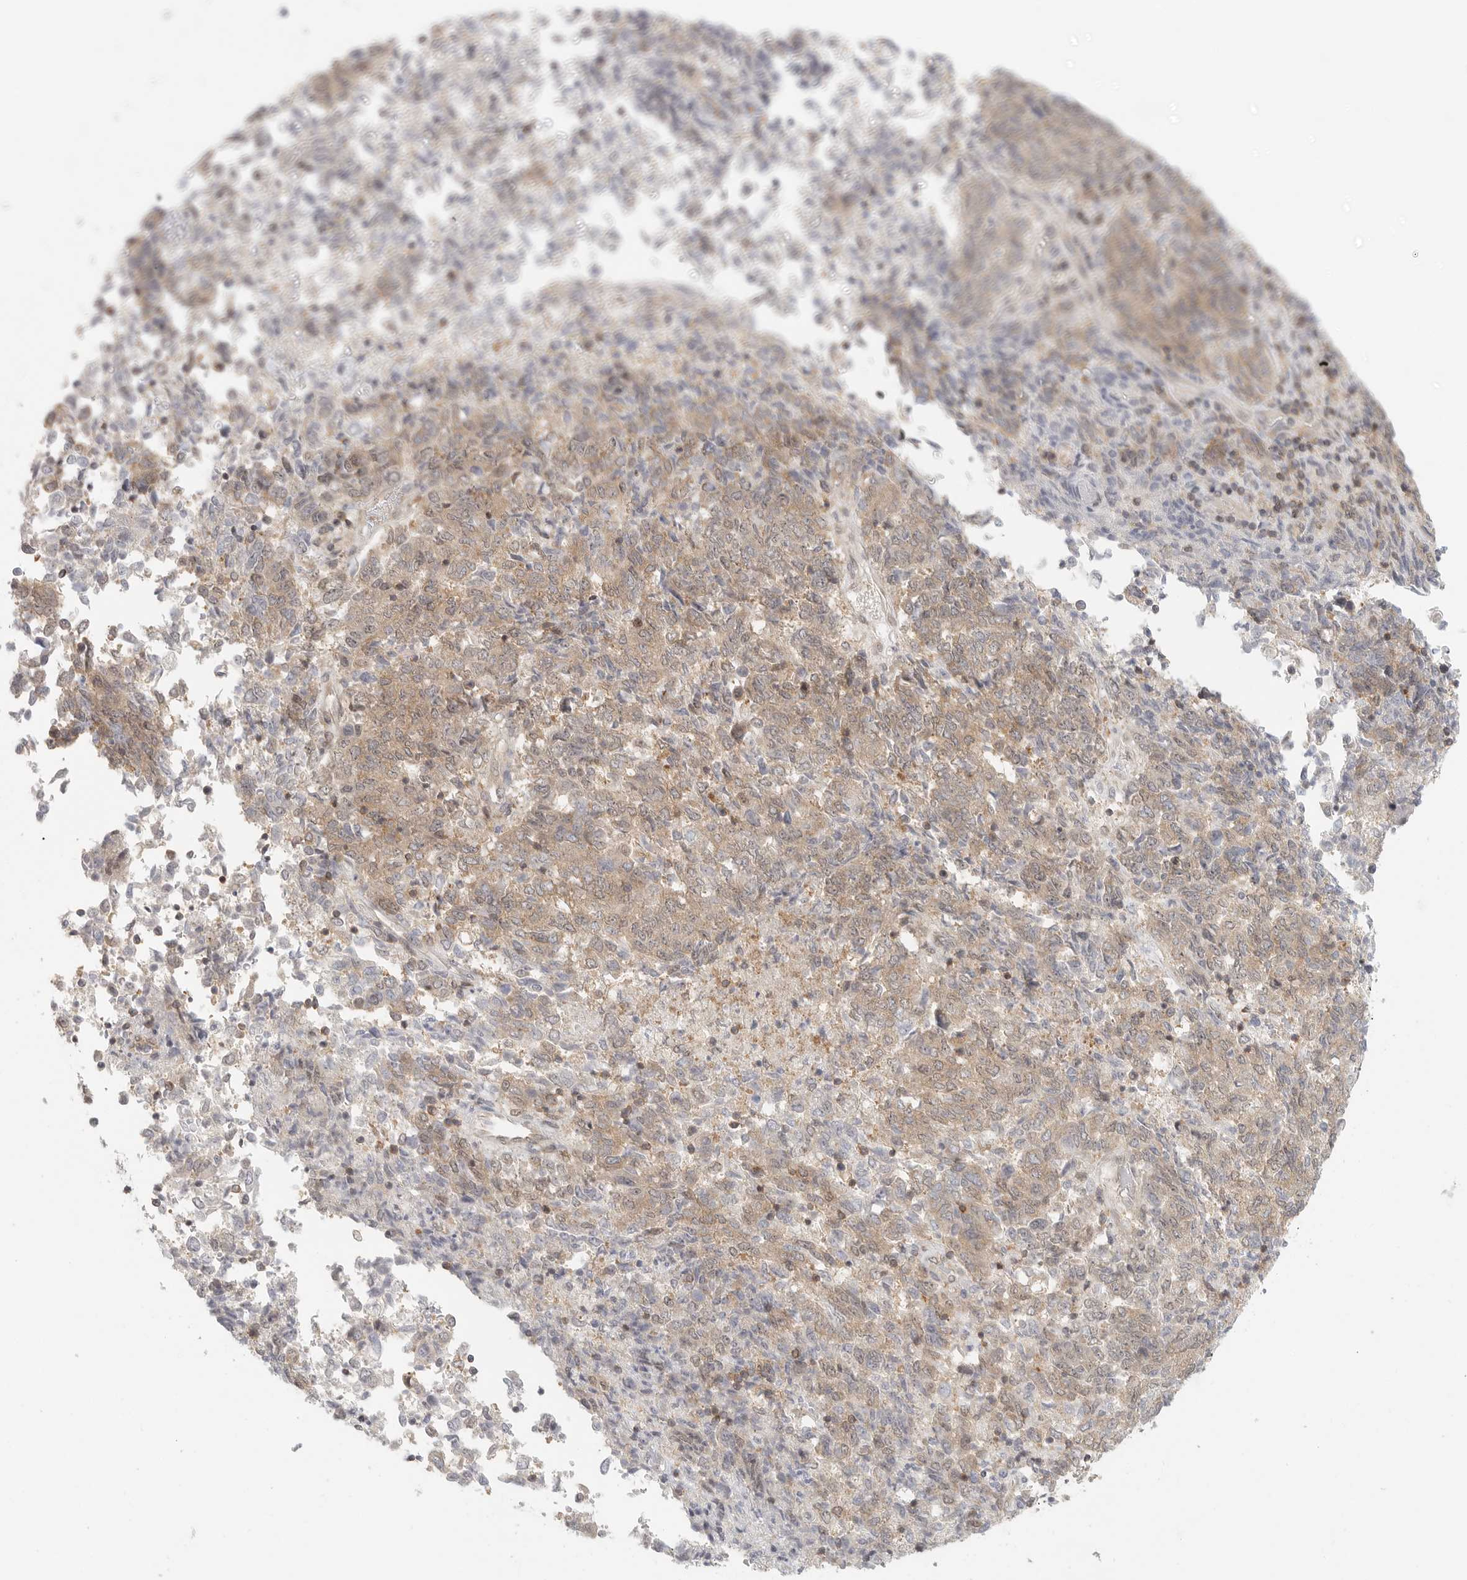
{"staining": {"intensity": "weak", "quantity": ">75%", "location": "cytoplasmic/membranous"}, "tissue": "endometrial cancer", "cell_type": "Tumor cells", "image_type": "cancer", "snomed": [{"axis": "morphology", "description": "Adenocarcinoma, NOS"}, {"axis": "topography", "description": "Endometrium"}], "caption": "IHC (DAB (3,3'-diaminobenzidine)) staining of human endometrial adenocarcinoma shows weak cytoplasmic/membranous protein expression in about >75% of tumor cells. (DAB (3,3'-diaminobenzidine) = brown stain, brightfield microscopy at high magnification).", "gene": "HDAC6", "patient": {"sex": "female", "age": 80}}